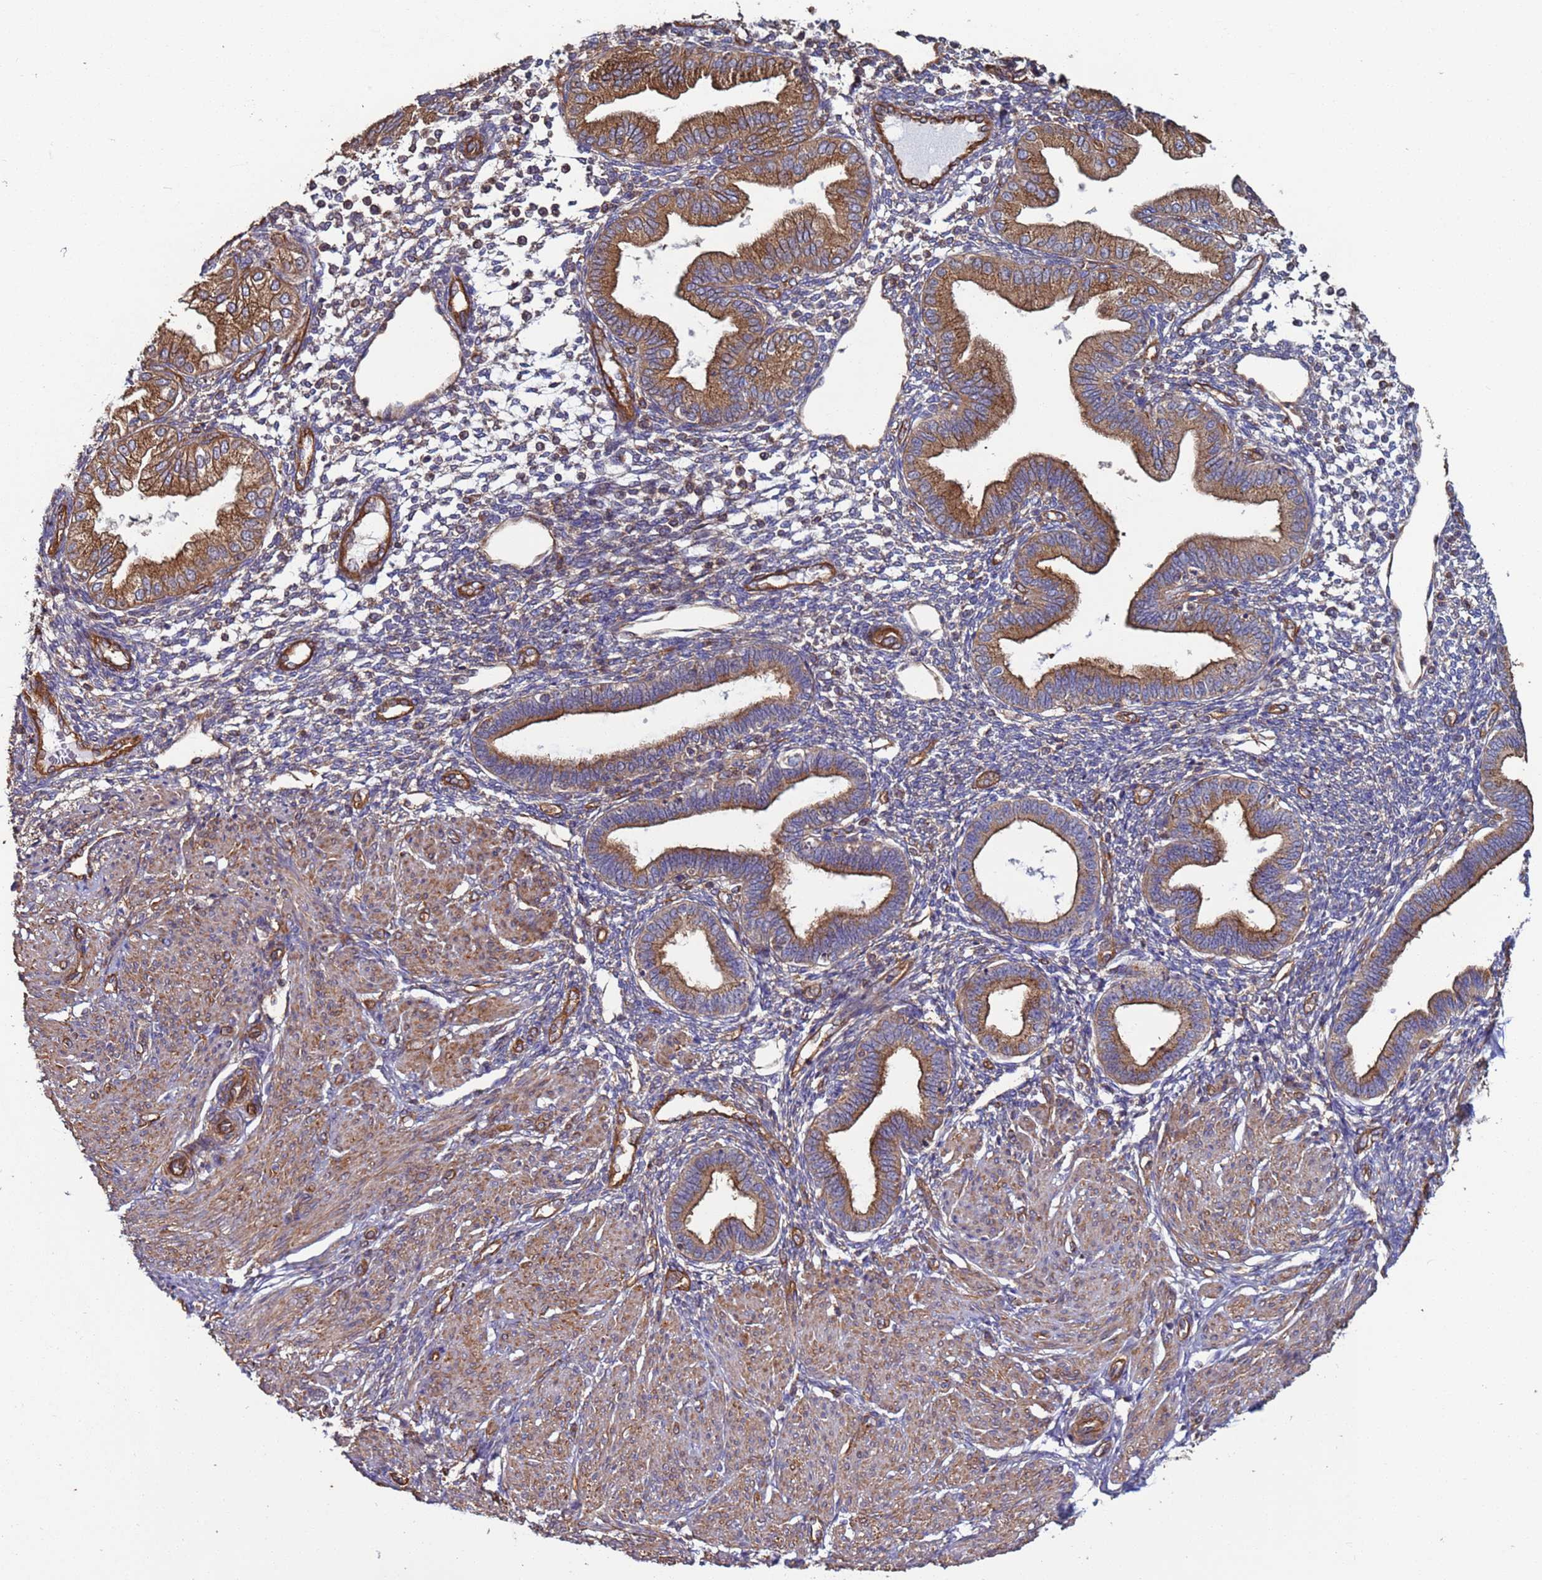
{"staining": {"intensity": "moderate", "quantity": "<25%", "location": "cytoplasmic/membranous"}, "tissue": "endometrium", "cell_type": "Cells in endometrial stroma", "image_type": "normal", "snomed": [{"axis": "morphology", "description": "Normal tissue, NOS"}, {"axis": "topography", "description": "Endometrium"}], "caption": "Brown immunohistochemical staining in benign endometrium shows moderate cytoplasmic/membranous staining in approximately <25% of cells in endometrial stroma.", "gene": "ZBTB39", "patient": {"sex": "female", "age": 53}}